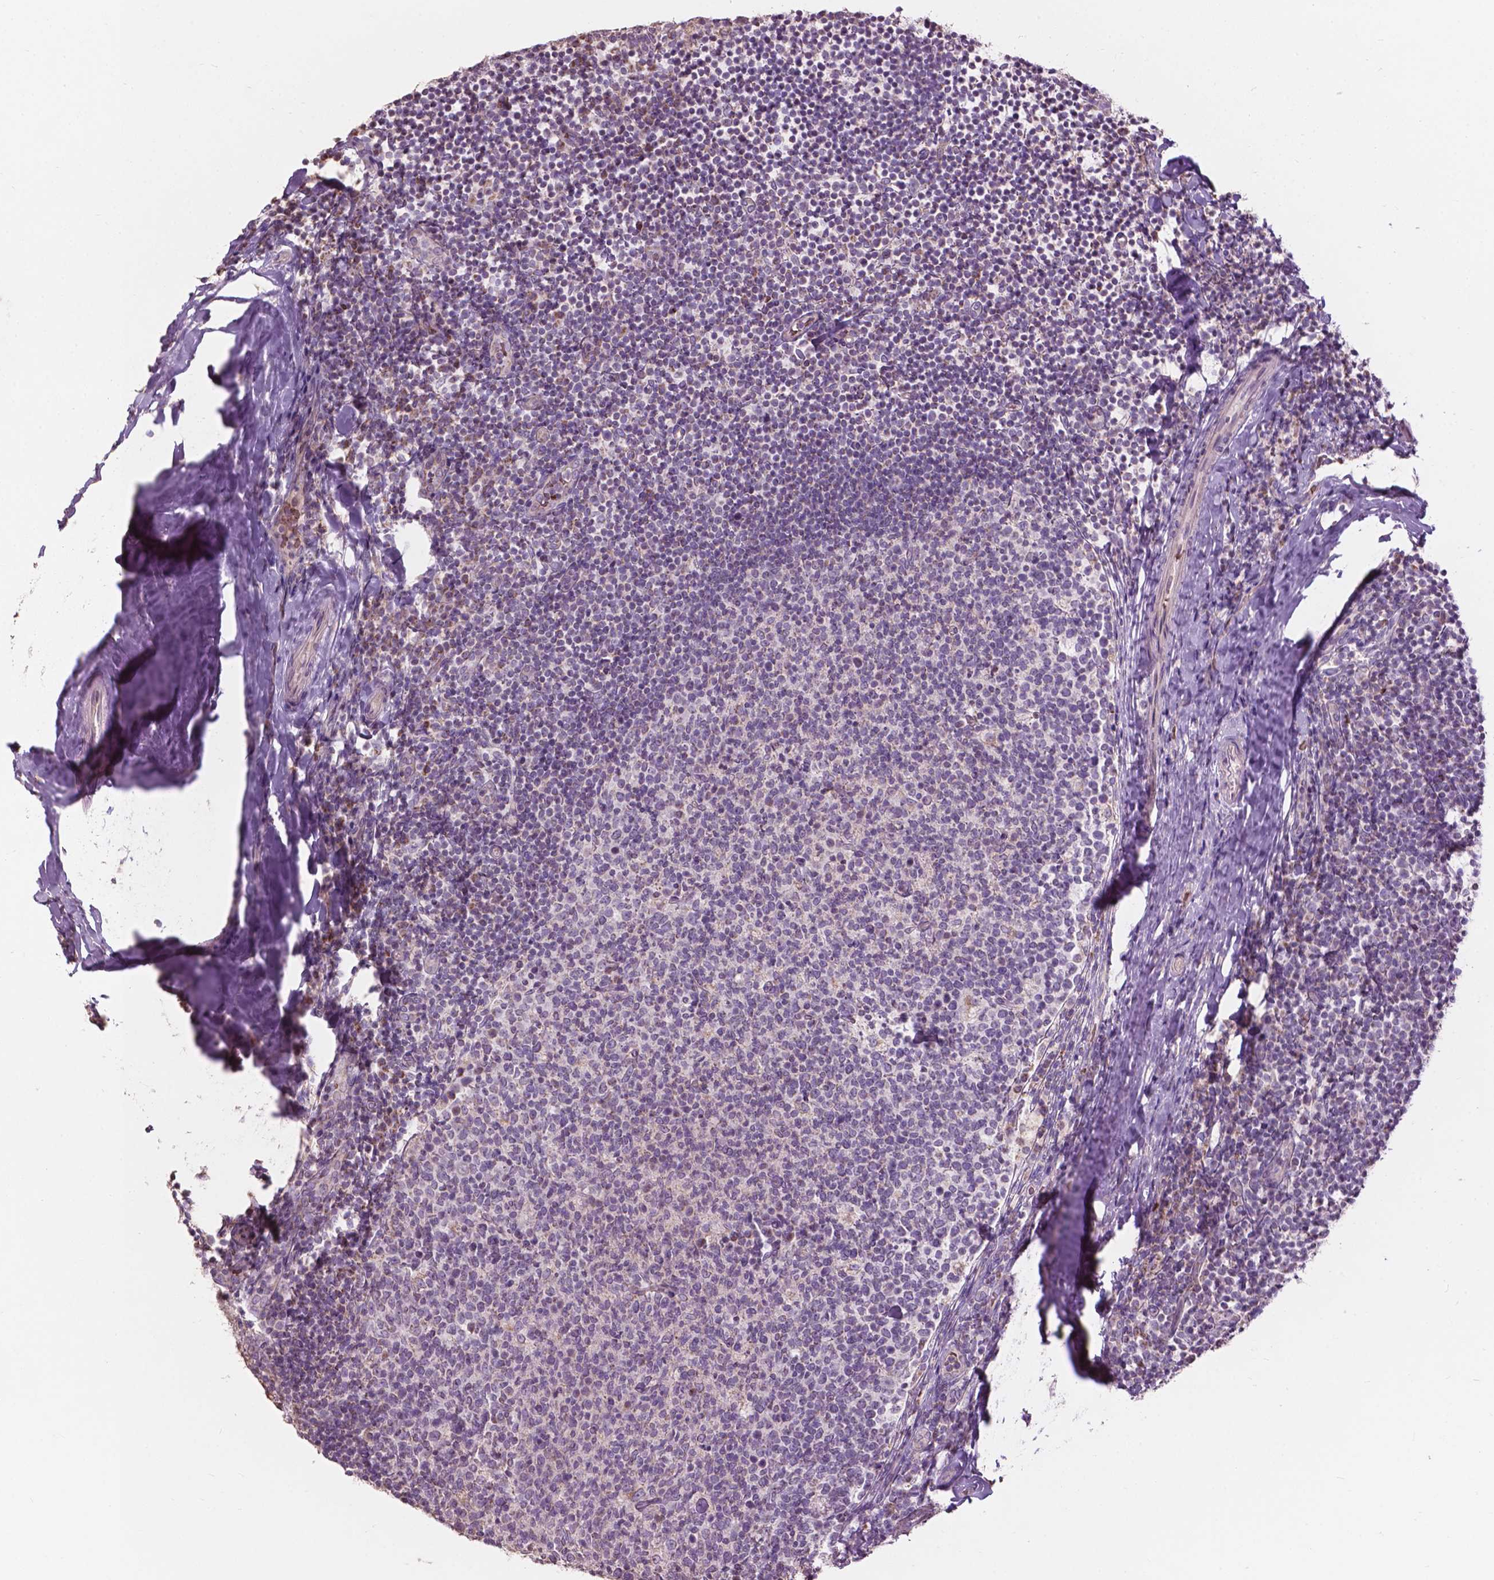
{"staining": {"intensity": "negative", "quantity": "none", "location": "none"}, "tissue": "tonsil", "cell_type": "Germinal center cells", "image_type": "normal", "snomed": [{"axis": "morphology", "description": "Normal tissue, NOS"}, {"axis": "topography", "description": "Tonsil"}], "caption": "Protein analysis of benign tonsil reveals no significant expression in germinal center cells.", "gene": "NDUFS1", "patient": {"sex": "female", "age": 10}}